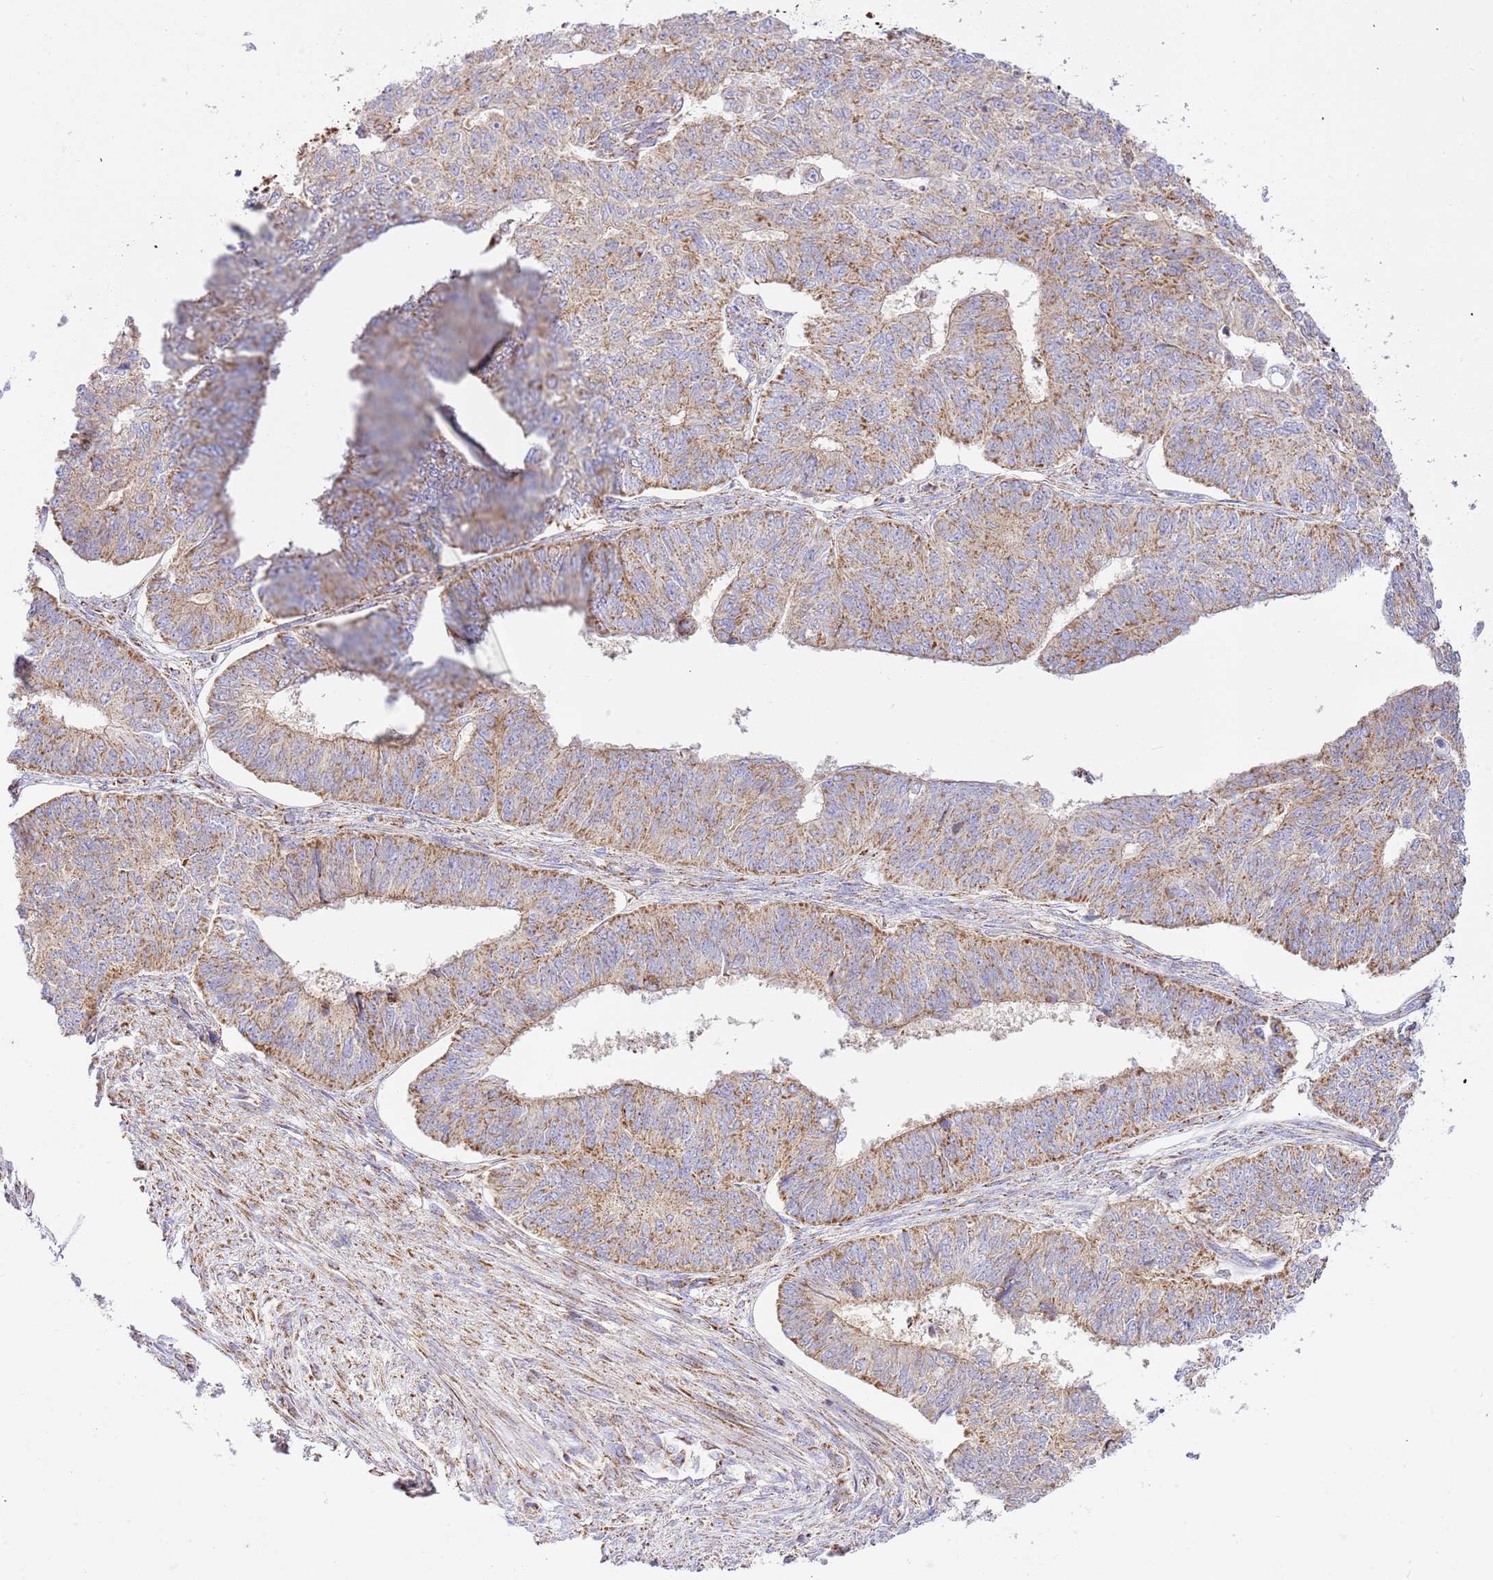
{"staining": {"intensity": "moderate", "quantity": ">75%", "location": "cytoplasmic/membranous"}, "tissue": "endometrial cancer", "cell_type": "Tumor cells", "image_type": "cancer", "snomed": [{"axis": "morphology", "description": "Adenocarcinoma, NOS"}, {"axis": "topography", "description": "Endometrium"}], "caption": "Immunohistochemistry image of neoplastic tissue: human endometrial cancer stained using IHC demonstrates medium levels of moderate protein expression localized specifically in the cytoplasmic/membranous of tumor cells, appearing as a cytoplasmic/membranous brown color.", "gene": "ZBTB39", "patient": {"sex": "female", "age": 32}}